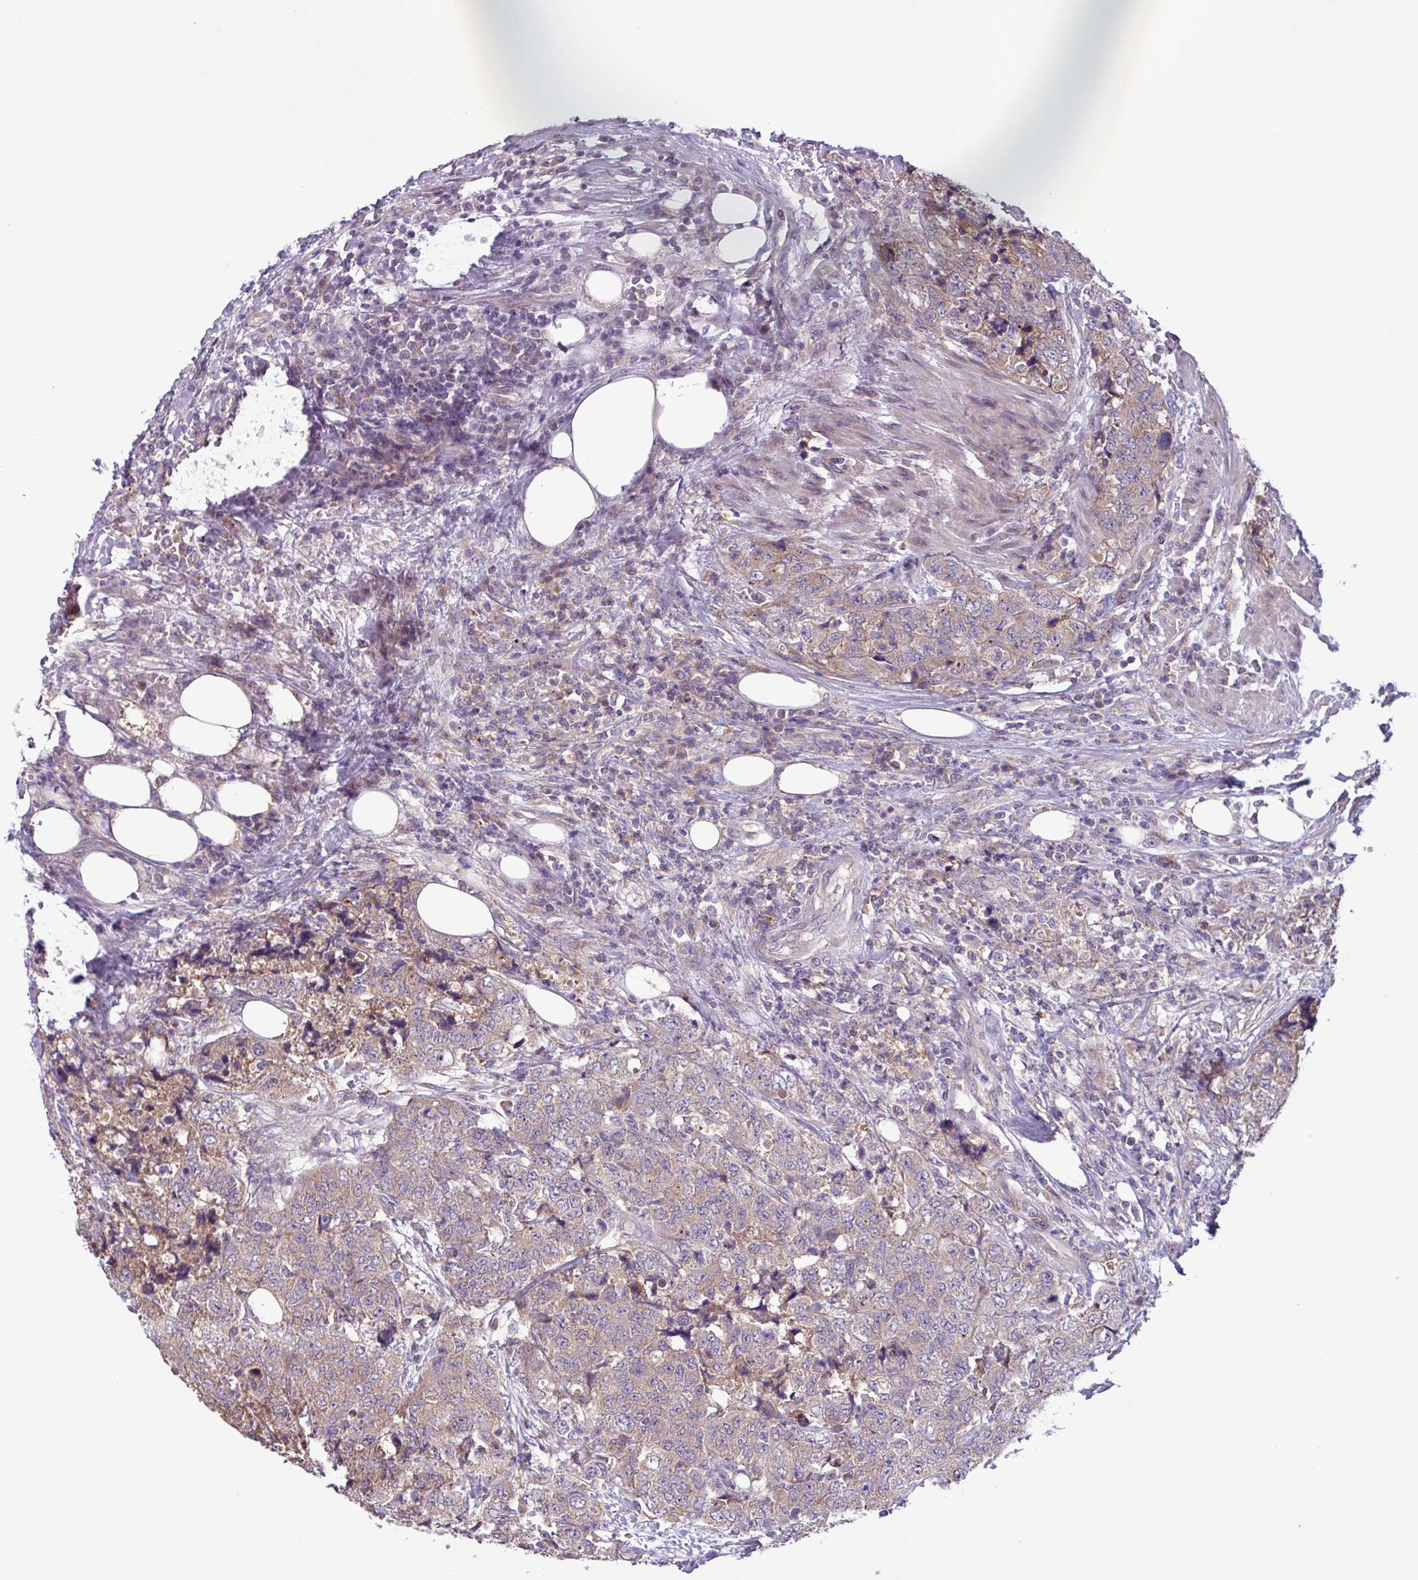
{"staining": {"intensity": "weak", "quantity": ">75%", "location": "cytoplasmic/membranous"}, "tissue": "urothelial cancer", "cell_type": "Tumor cells", "image_type": "cancer", "snomed": [{"axis": "morphology", "description": "Urothelial carcinoma, High grade"}, {"axis": "topography", "description": "Urinary bladder"}], "caption": "High-grade urothelial carcinoma stained with immunohistochemistry exhibits weak cytoplasmic/membranous expression in approximately >75% of tumor cells.", "gene": "C20orf27", "patient": {"sex": "female", "age": 78}}